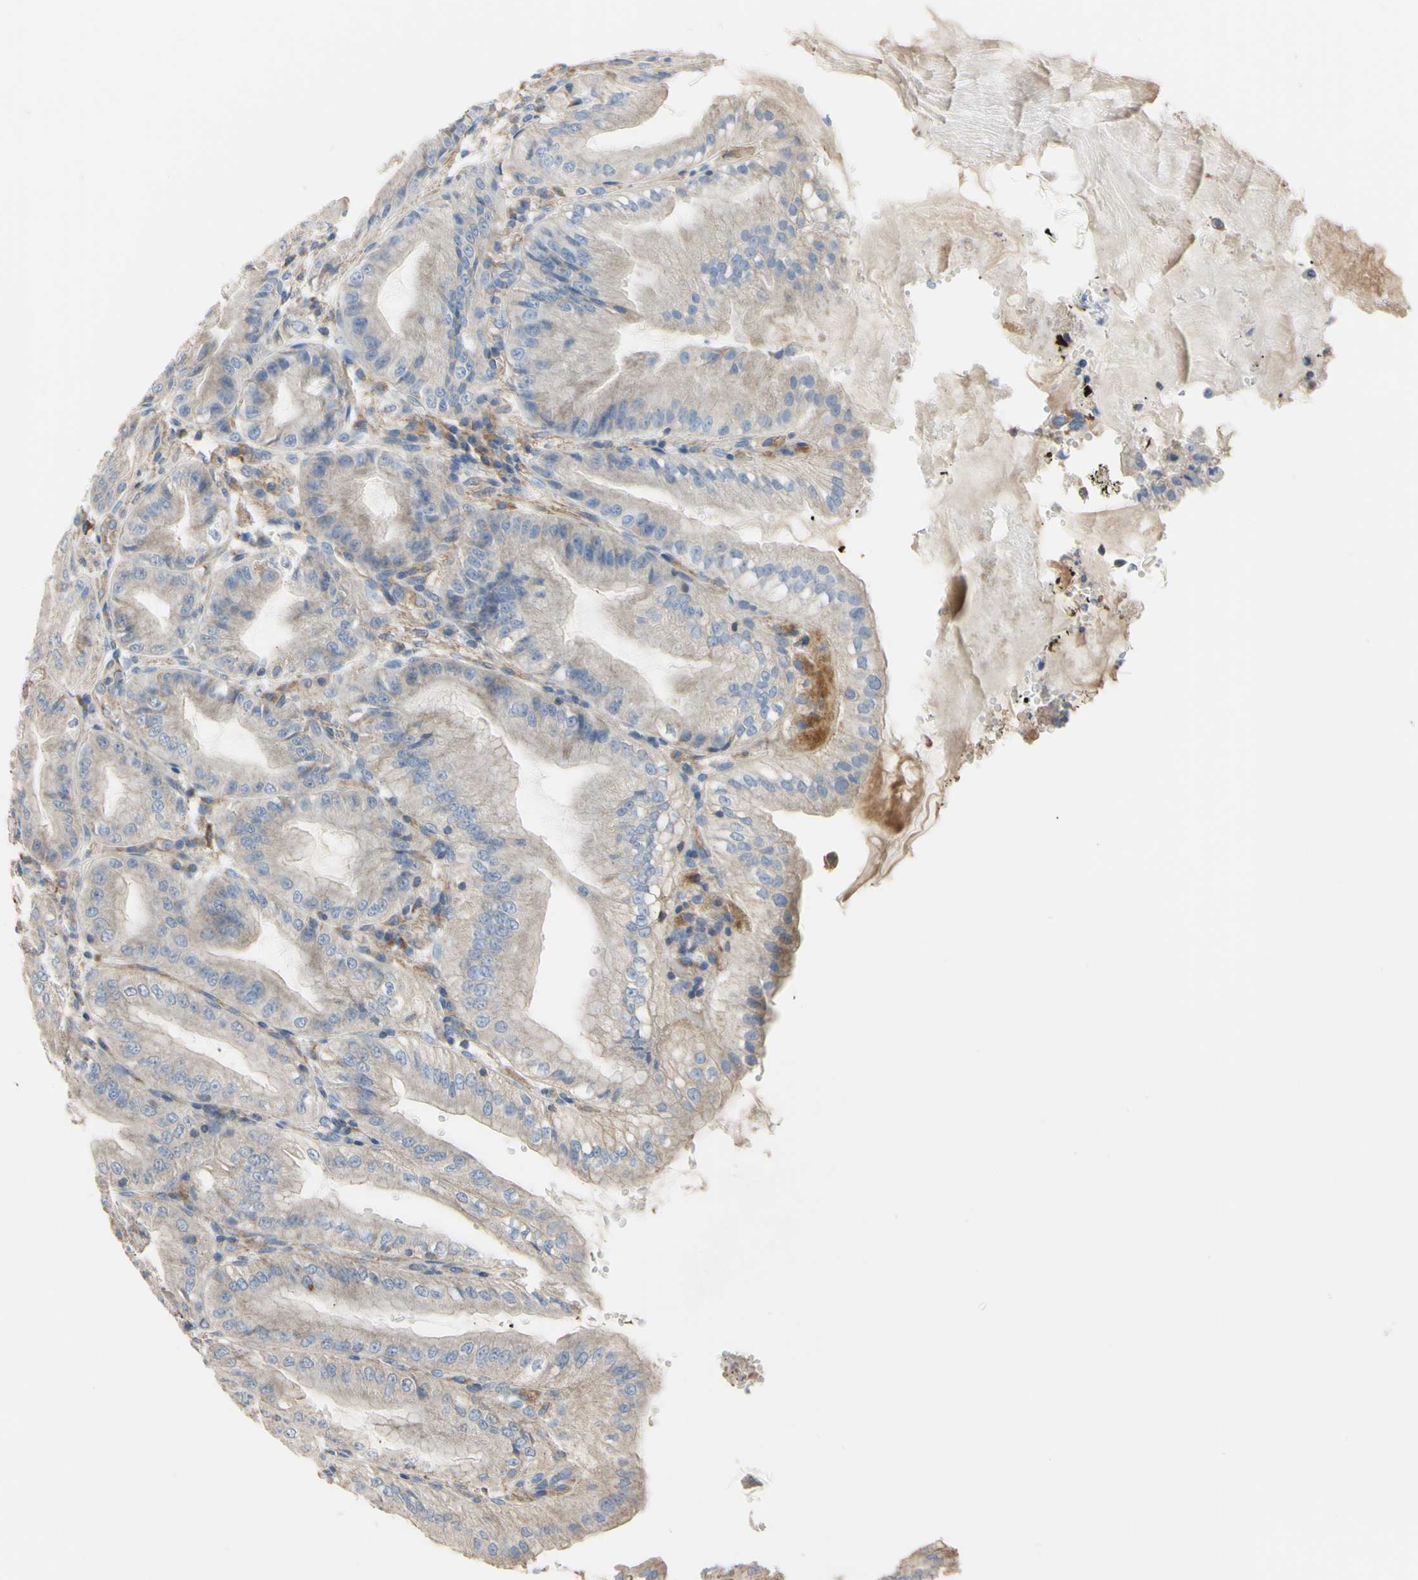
{"staining": {"intensity": "moderate", "quantity": "25%-75%", "location": "cytoplasmic/membranous"}, "tissue": "stomach", "cell_type": "Glandular cells", "image_type": "normal", "snomed": [{"axis": "morphology", "description": "Normal tissue, NOS"}, {"axis": "topography", "description": "Stomach, lower"}], "caption": "Glandular cells exhibit medium levels of moderate cytoplasmic/membranous expression in about 25%-75% of cells in normal stomach.", "gene": "BECN1", "patient": {"sex": "male", "age": 71}}